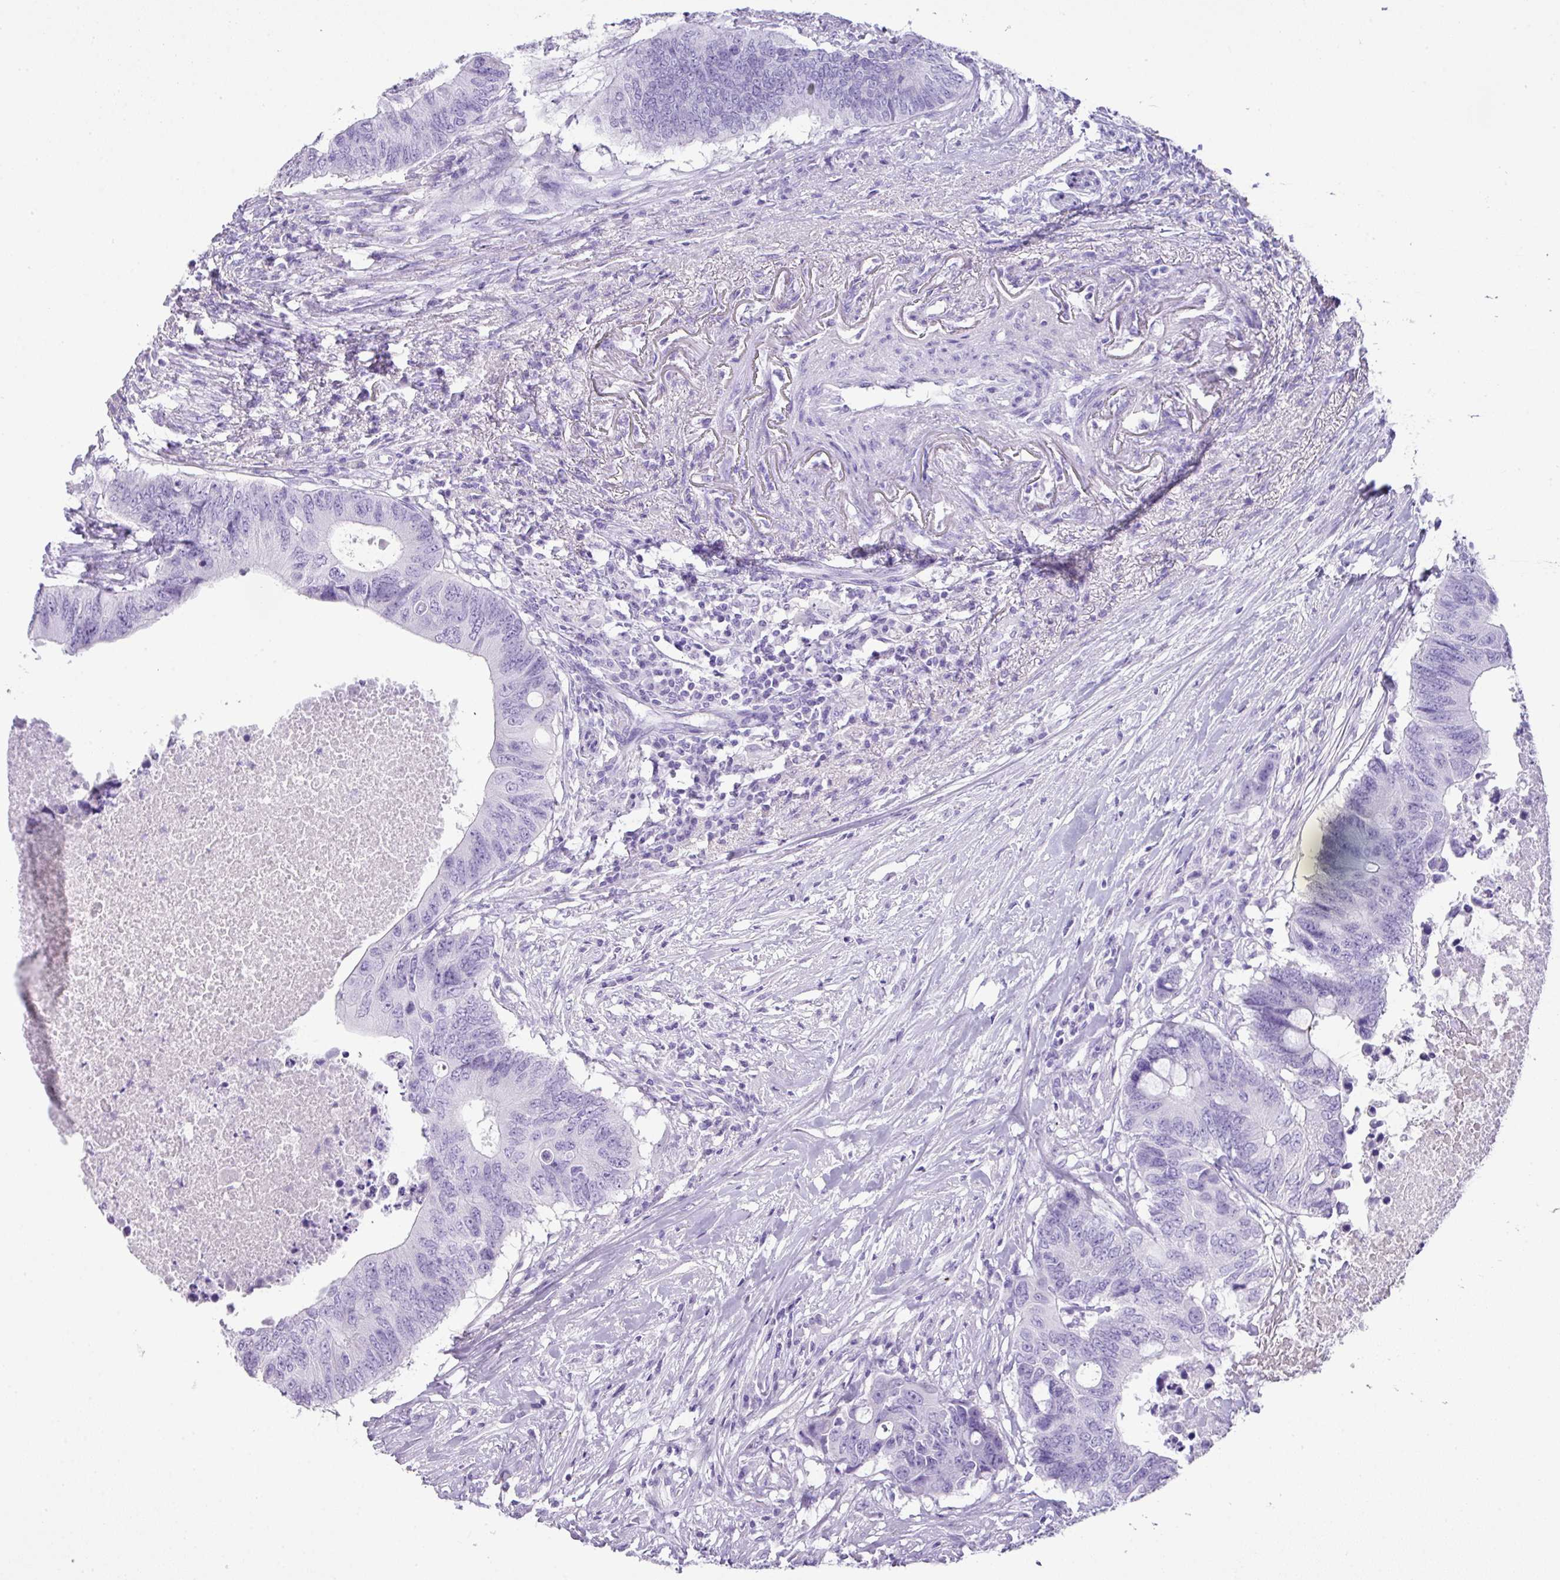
{"staining": {"intensity": "negative", "quantity": "none", "location": "none"}, "tissue": "colorectal cancer", "cell_type": "Tumor cells", "image_type": "cancer", "snomed": [{"axis": "morphology", "description": "Adenocarcinoma, NOS"}, {"axis": "topography", "description": "Colon"}], "caption": "A high-resolution photomicrograph shows immunohistochemistry staining of colorectal cancer, which displays no significant expression in tumor cells. The staining was performed using DAB to visualize the protein expression in brown, while the nuclei were stained in blue with hematoxylin (Magnification: 20x).", "gene": "TNP1", "patient": {"sex": "male", "age": 71}}